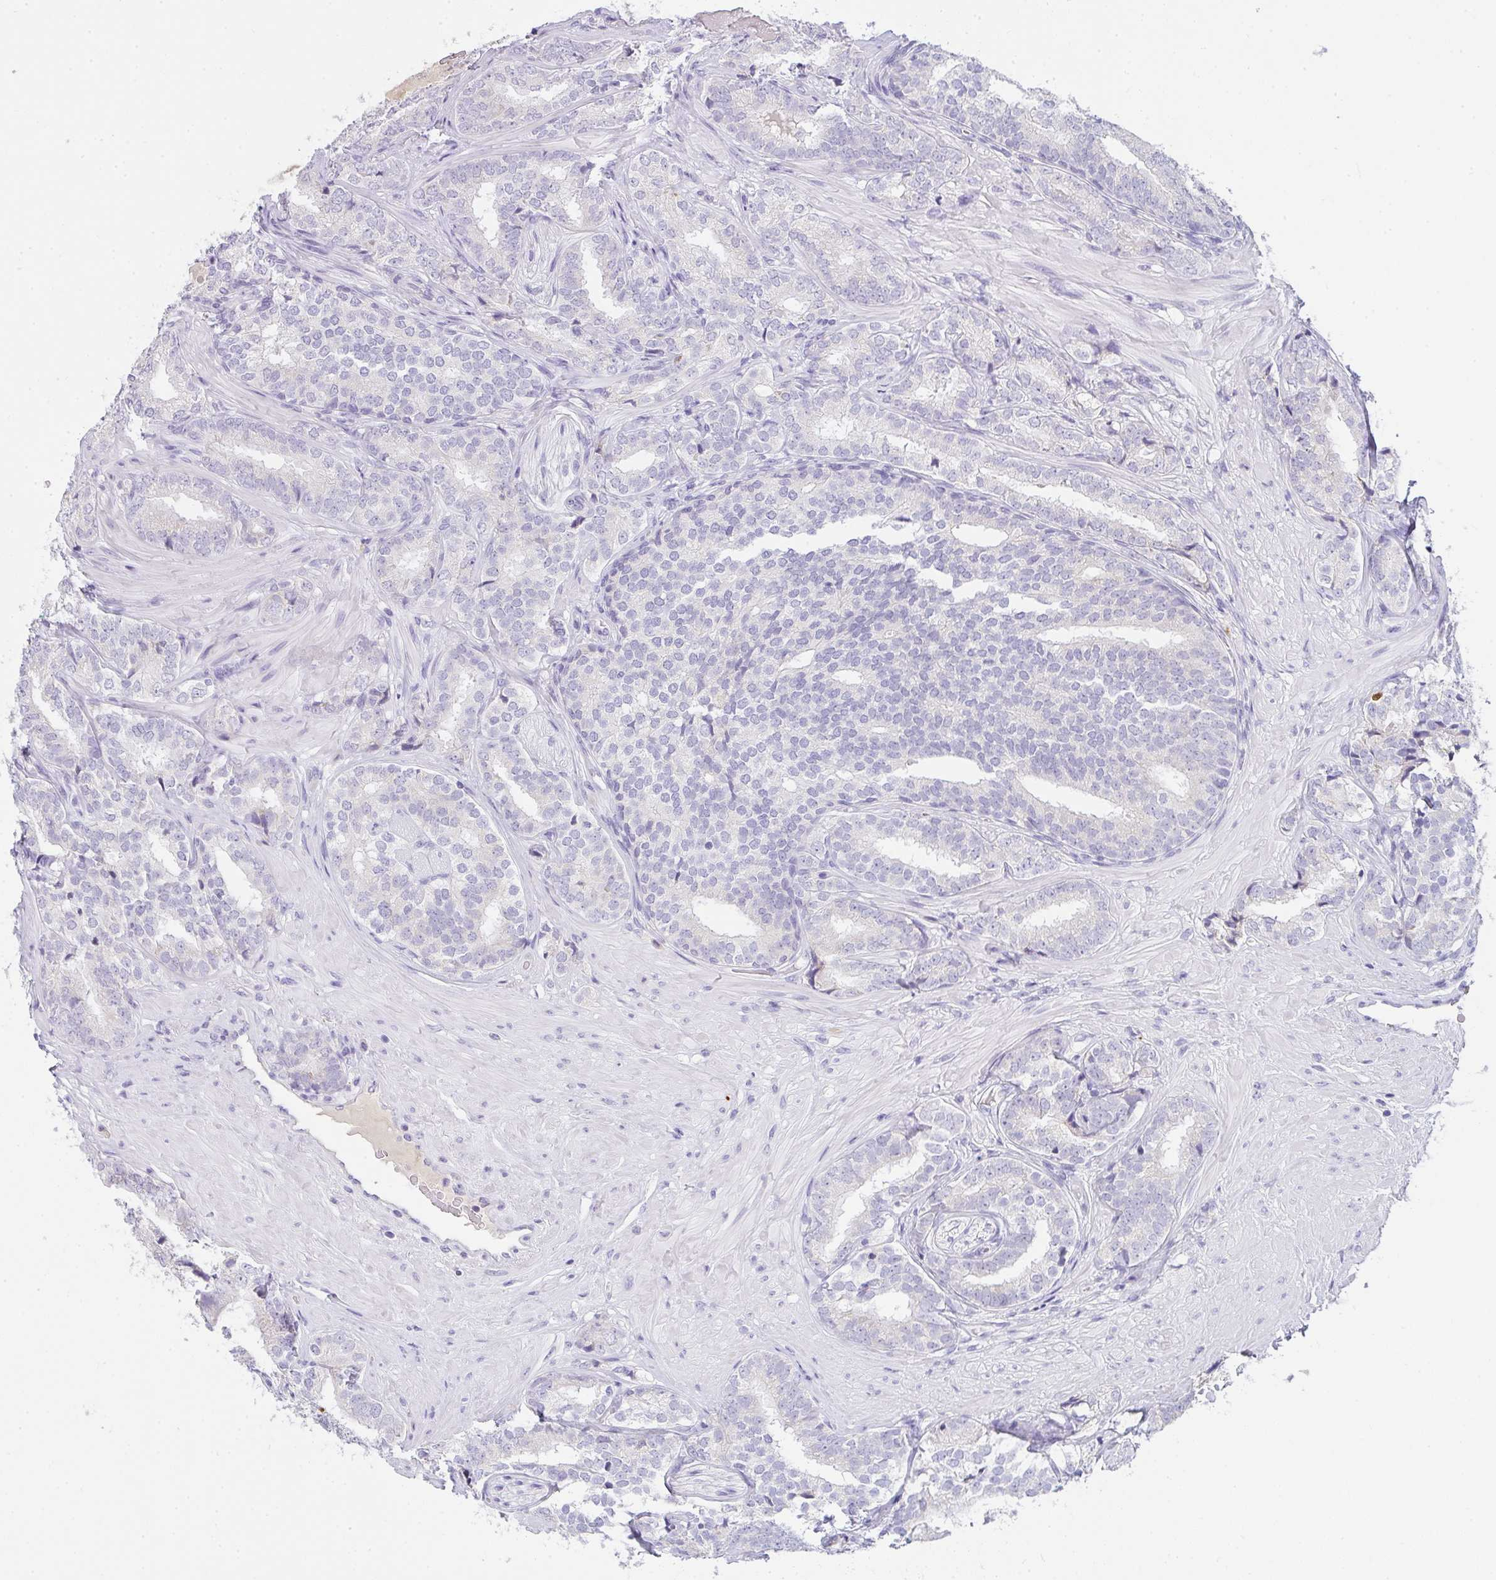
{"staining": {"intensity": "negative", "quantity": "none", "location": "none"}, "tissue": "prostate cancer", "cell_type": "Tumor cells", "image_type": "cancer", "snomed": [{"axis": "morphology", "description": "Adenocarcinoma, High grade"}, {"axis": "topography", "description": "Prostate"}], "caption": "Adenocarcinoma (high-grade) (prostate) was stained to show a protein in brown. There is no significant positivity in tumor cells.", "gene": "COX7B", "patient": {"sex": "male", "age": 72}}